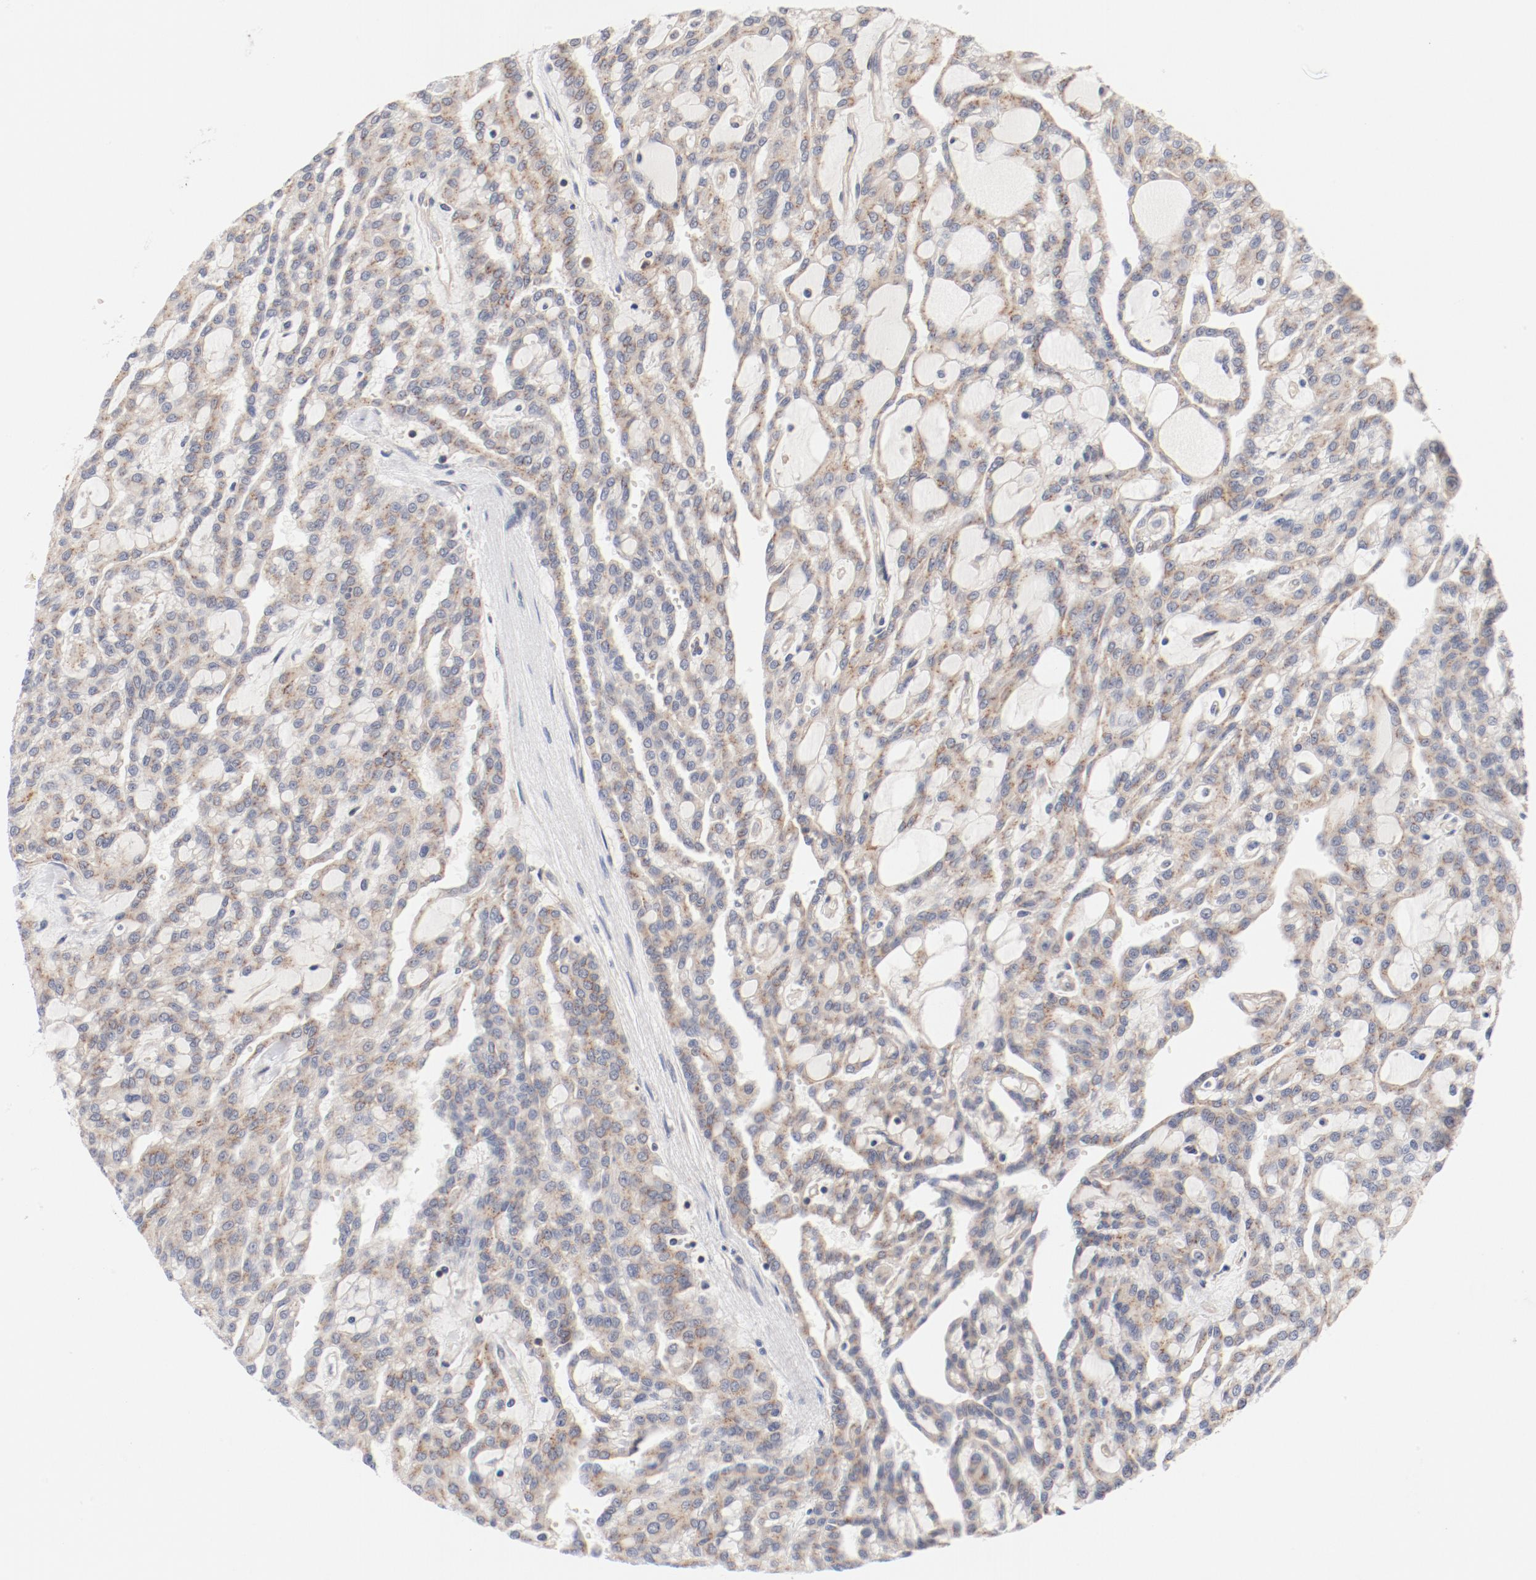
{"staining": {"intensity": "moderate", "quantity": ">75%", "location": "cytoplasmic/membranous"}, "tissue": "renal cancer", "cell_type": "Tumor cells", "image_type": "cancer", "snomed": [{"axis": "morphology", "description": "Adenocarcinoma, NOS"}, {"axis": "topography", "description": "Kidney"}], "caption": "Renal cancer stained with DAB (3,3'-diaminobenzidine) immunohistochemistry shows medium levels of moderate cytoplasmic/membranous staining in about >75% of tumor cells.", "gene": "ZNF267", "patient": {"sex": "male", "age": 63}}